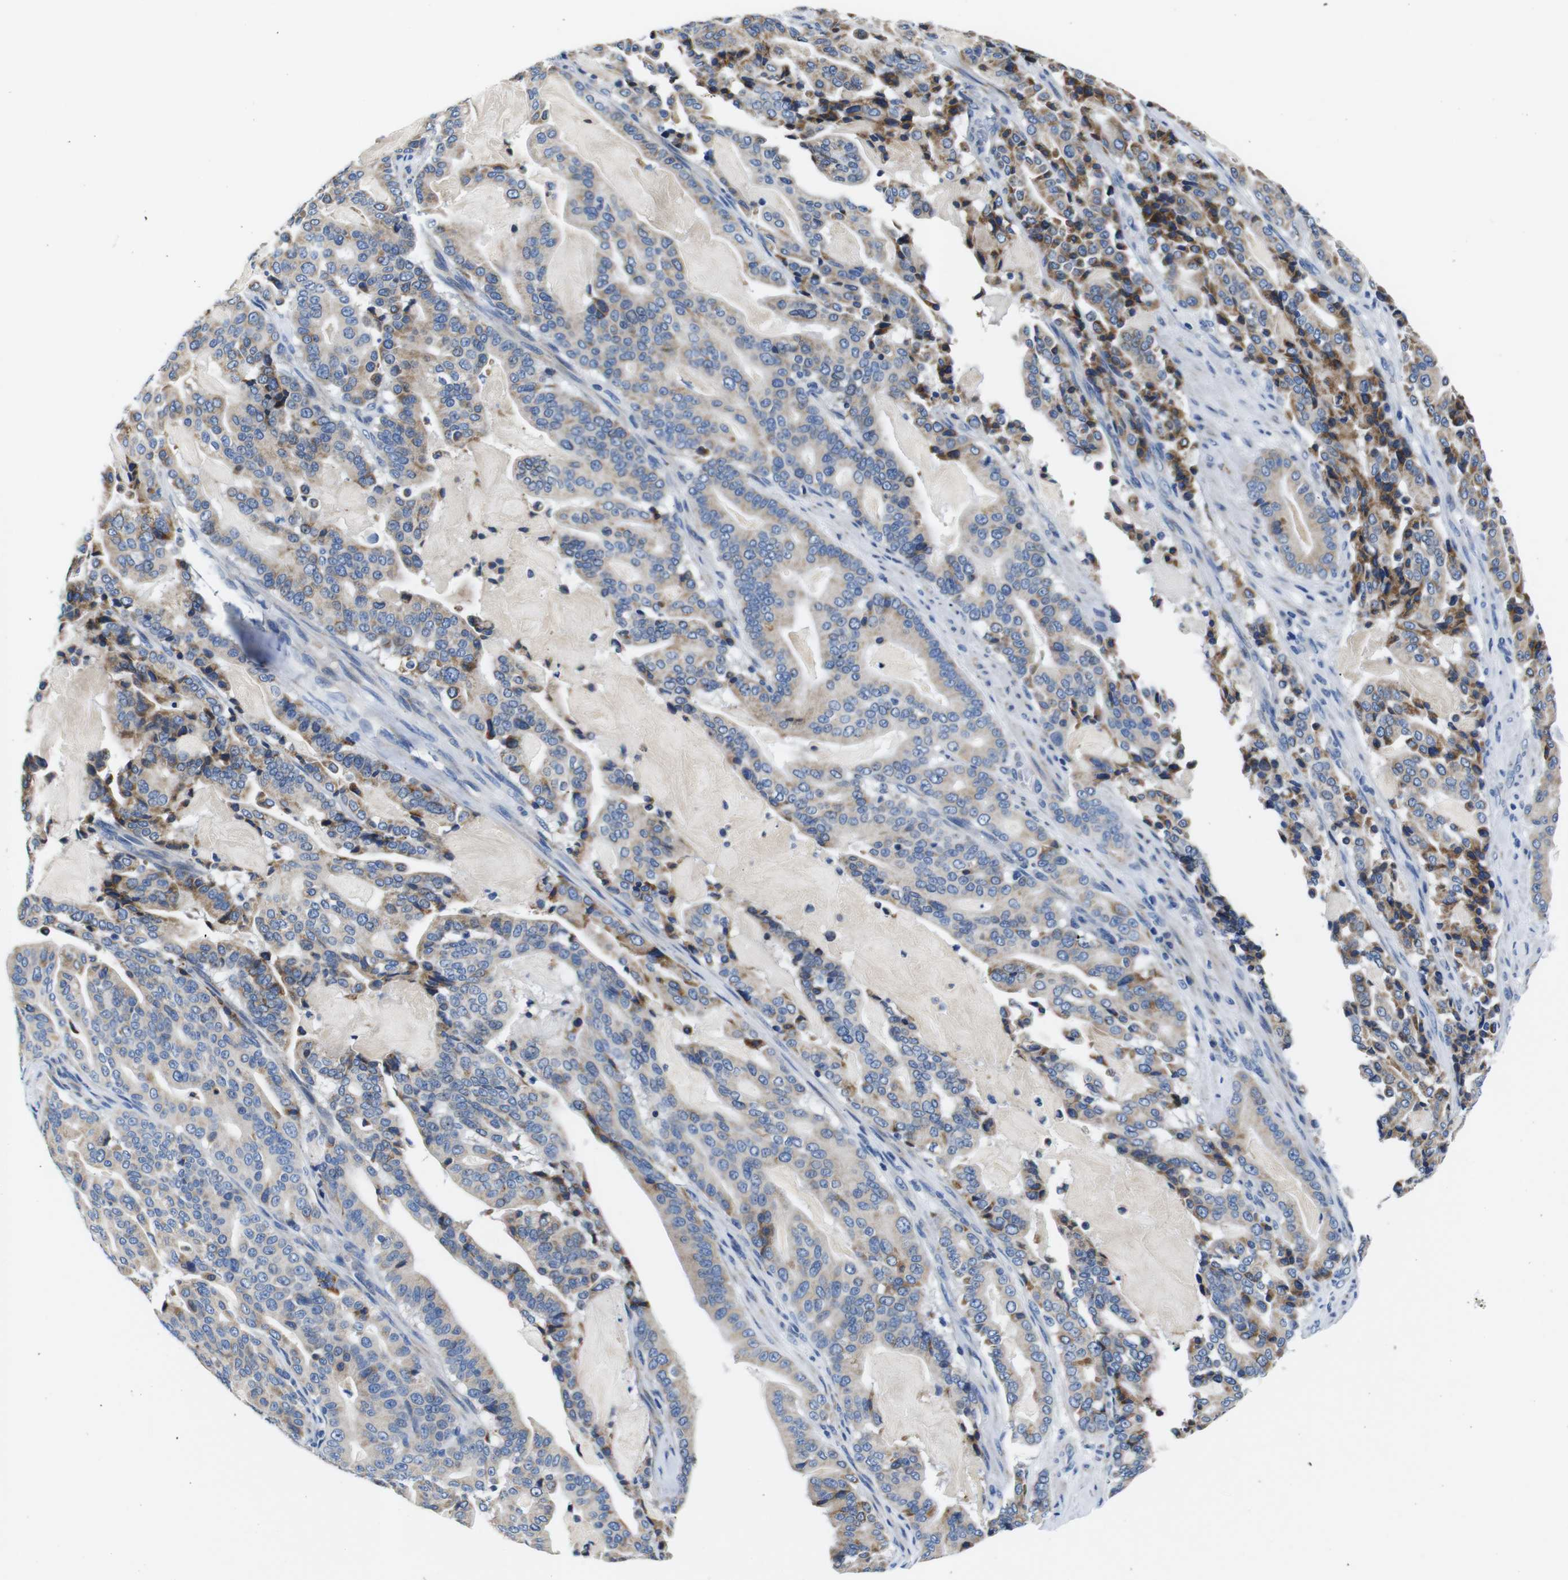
{"staining": {"intensity": "moderate", "quantity": "25%-75%", "location": "cytoplasmic/membranous"}, "tissue": "pancreatic cancer", "cell_type": "Tumor cells", "image_type": "cancer", "snomed": [{"axis": "morphology", "description": "Adenocarcinoma, NOS"}, {"axis": "topography", "description": "Pancreas"}], "caption": "A high-resolution histopathology image shows IHC staining of pancreatic adenocarcinoma, which exhibits moderate cytoplasmic/membranous expression in about 25%-75% of tumor cells.", "gene": "SNX19", "patient": {"sex": "male", "age": 63}}